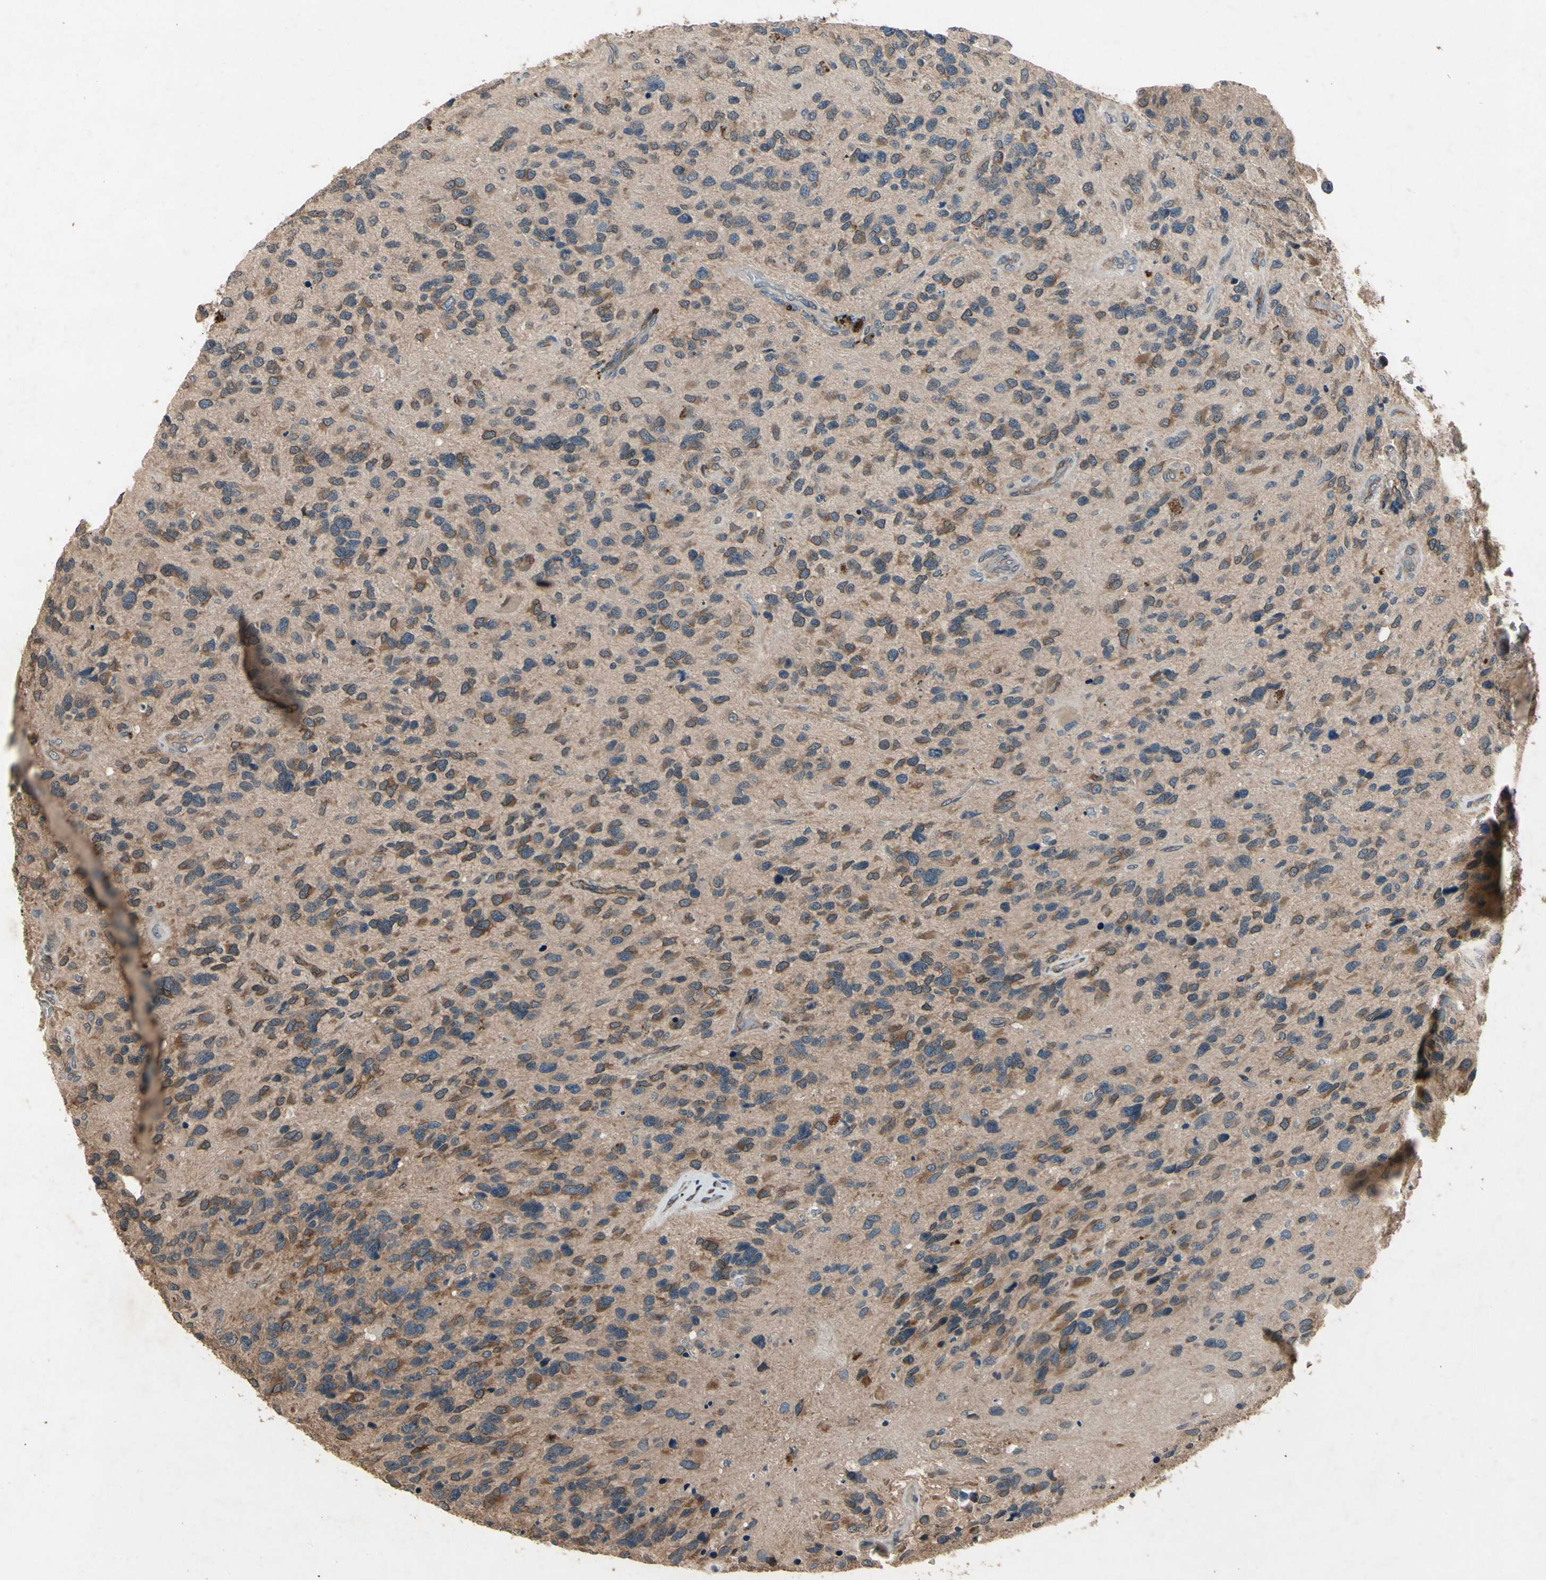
{"staining": {"intensity": "moderate", "quantity": "25%-75%", "location": "cytoplasmic/membranous"}, "tissue": "glioma", "cell_type": "Tumor cells", "image_type": "cancer", "snomed": [{"axis": "morphology", "description": "Glioma, malignant, High grade"}, {"axis": "topography", "description": "Brain"}], "caption": "Immunohistochemistry (IHC) micrograph of glioma stained for a protein (brown), which reveals medium levels of moderate cytoplasmic/membranous positivity in approximately 25%-75% of tumor cells.", "gene": "DPY19L3", "patient": {"sex": "female", "age": 58}}